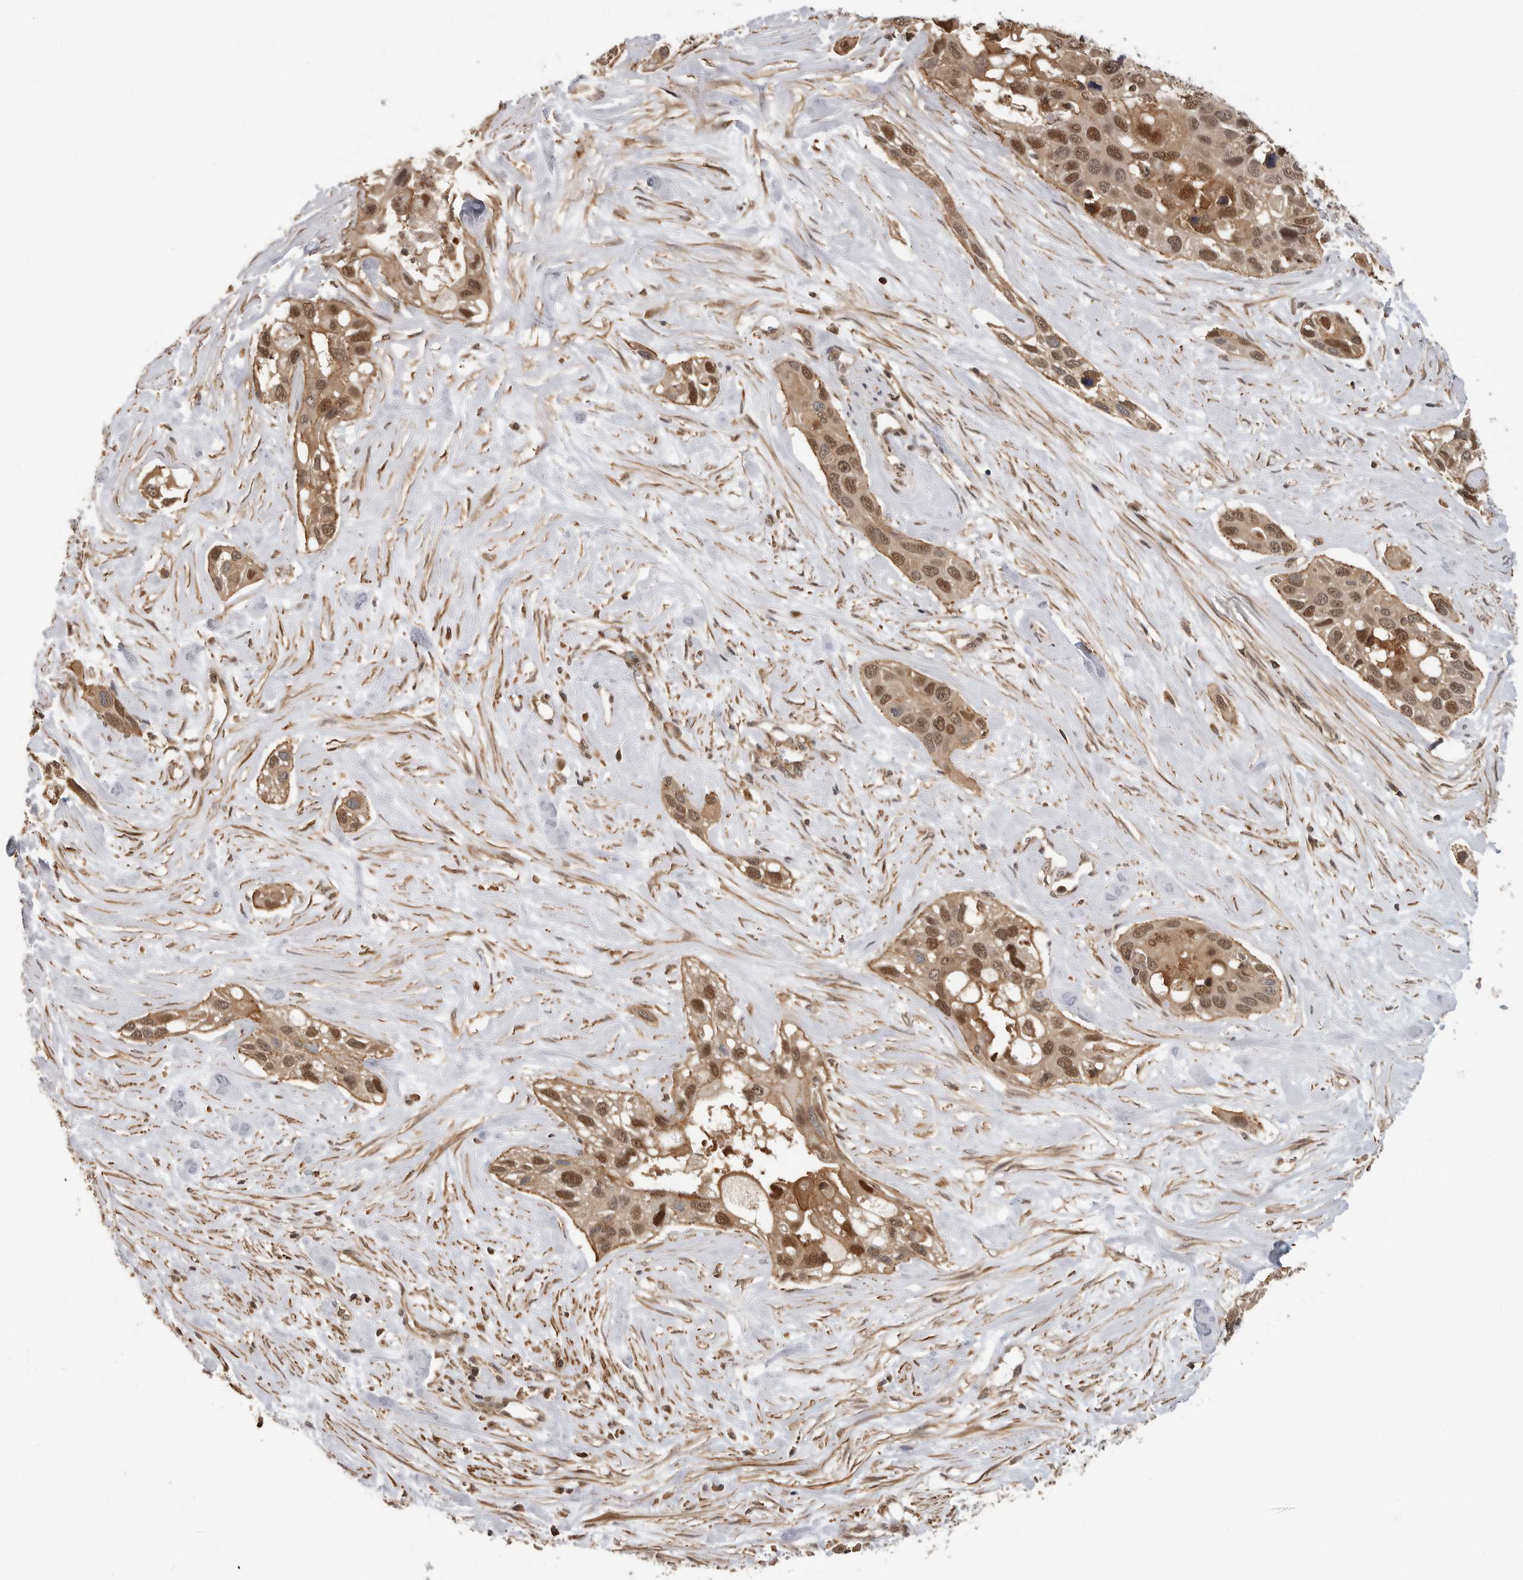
{"staining": {"intensity": "strong", "quantity": "25%-75%", "location": "cytoplasmic/membranous,nuclear"}, "tissue": "pancreatic cancer", "cell_type": "Tumor cells", "image_type": "cancer", "snomed": [{"axis": "morphology", "description": "Adenocarcinoma, NOS"}, {"axis": "topography", "description": "Pancreas"}], "caption": "IHC image of neoplastic tissue: human pancreatic adenocarcinoma stained using immunohistochemistry (IHC) shows high levels of strong protein expression localized specifically in the cytoplasmic/membranous and nuclear of tumor cells, appearing as a cytoplasmic/membranous and nuclear brown color.", "gene": "ERN1", "patient": {"sex": "female", "age": 60}}